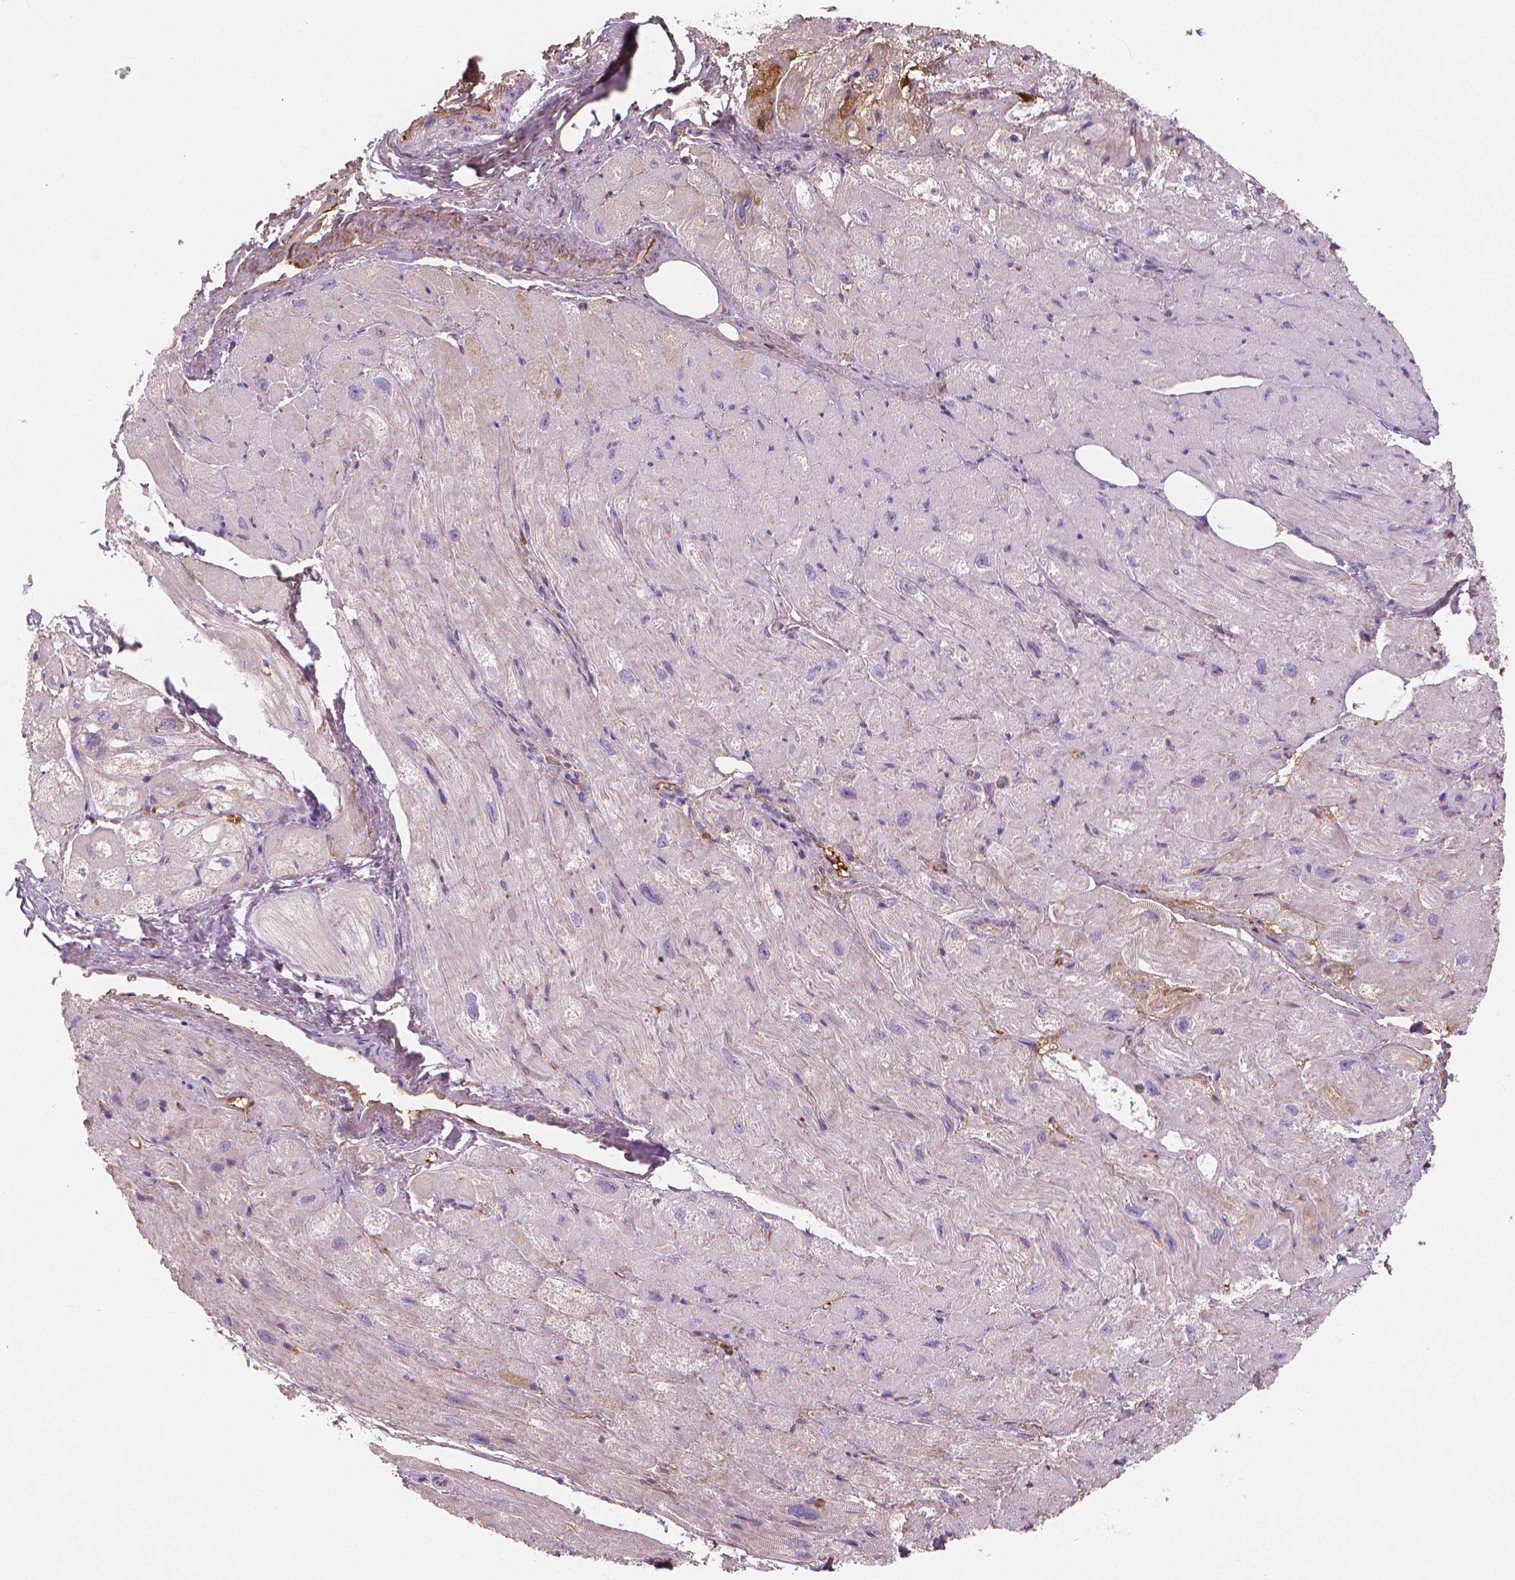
{"staining": {"intensity": "weak", "quantity": "25%-75%", "location": "cytoplasmic/membranous"}, "tissue": "heart muscle", "cell_type": "Cardiomyocytes", "image_type": "normal", "snomed": [{"axis": "morphology", "description": "Normal tissue, NOS"}, {"axis": "topography", "description": "Heart"}], "caption": "IHC micrograph of normal heart muscle: human heart muscle stained using immunohistochemistry demonstrates low levels of weak protein expression localized specifically in the cytoplasmic/membranous of cardiomyocytes, appearing as a cytoplasmic/membranous brown color.", "gene": "APOA4", "patient": {"sex": "female", "age": 69}}